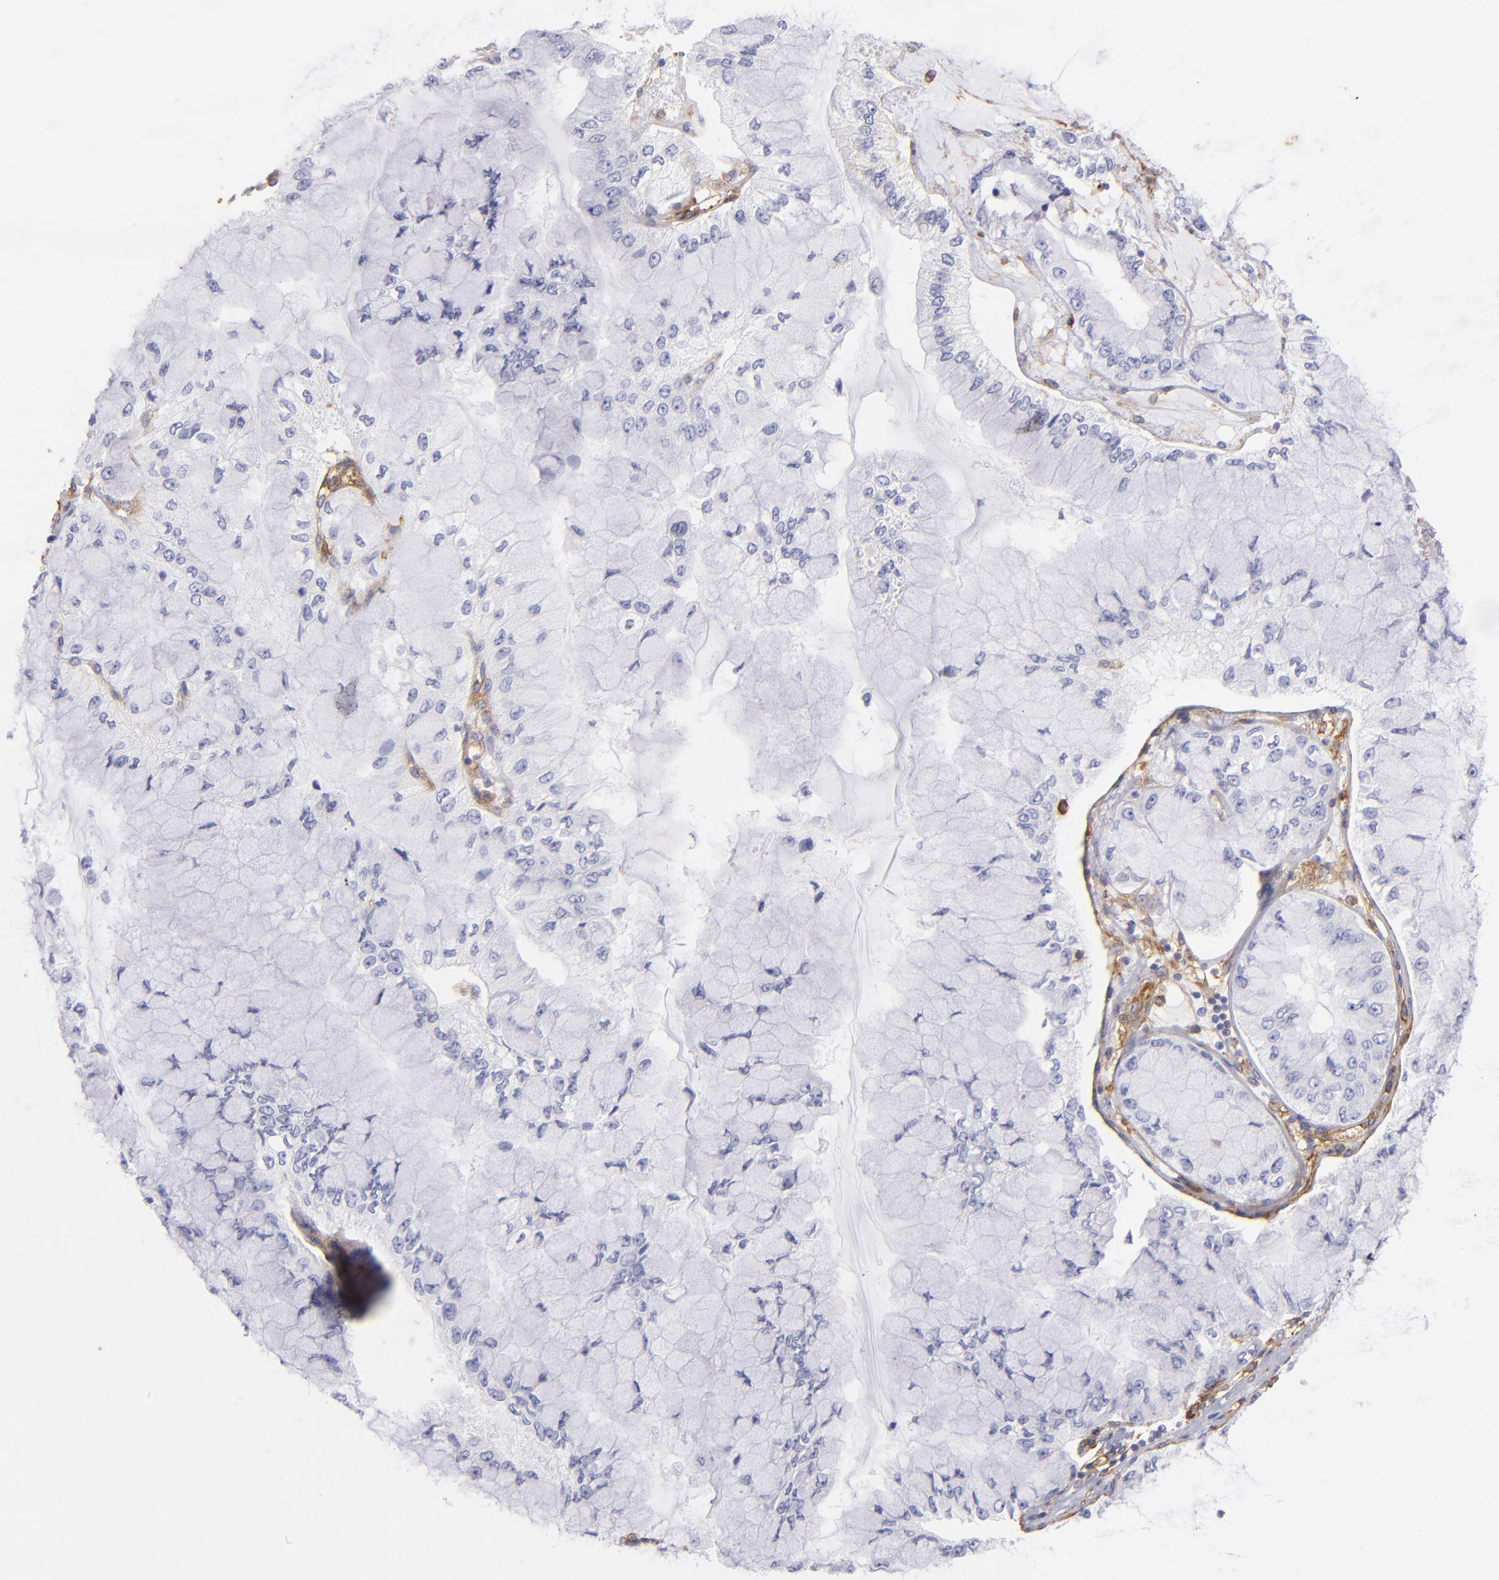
{"staining": {"intensity": "negative", "quantity": "none", "location": "none"}, "tissue": "liver cancer", "cell_type": "Tumor cells", "image_type": "cancer", "snomed": [{"axis": "morphology", "description": "Cholangiocarcinoma"}, {"axis": "topography", "description": "Liver"}], "caption": "An immunohistochemistry (IHC) micrograph of cholangiocarcinoma (liver) is shown. There is no staining in tumor cells of cholangiocarcinoma (liver). Brightfield microscopy of immunohistochemistry (IHC) stained with DAB (brown) and hematoxylin (blue), captured at high magnification.", "gene": "ENTPD1", "patient": {"sex": "female", "age": 79}}